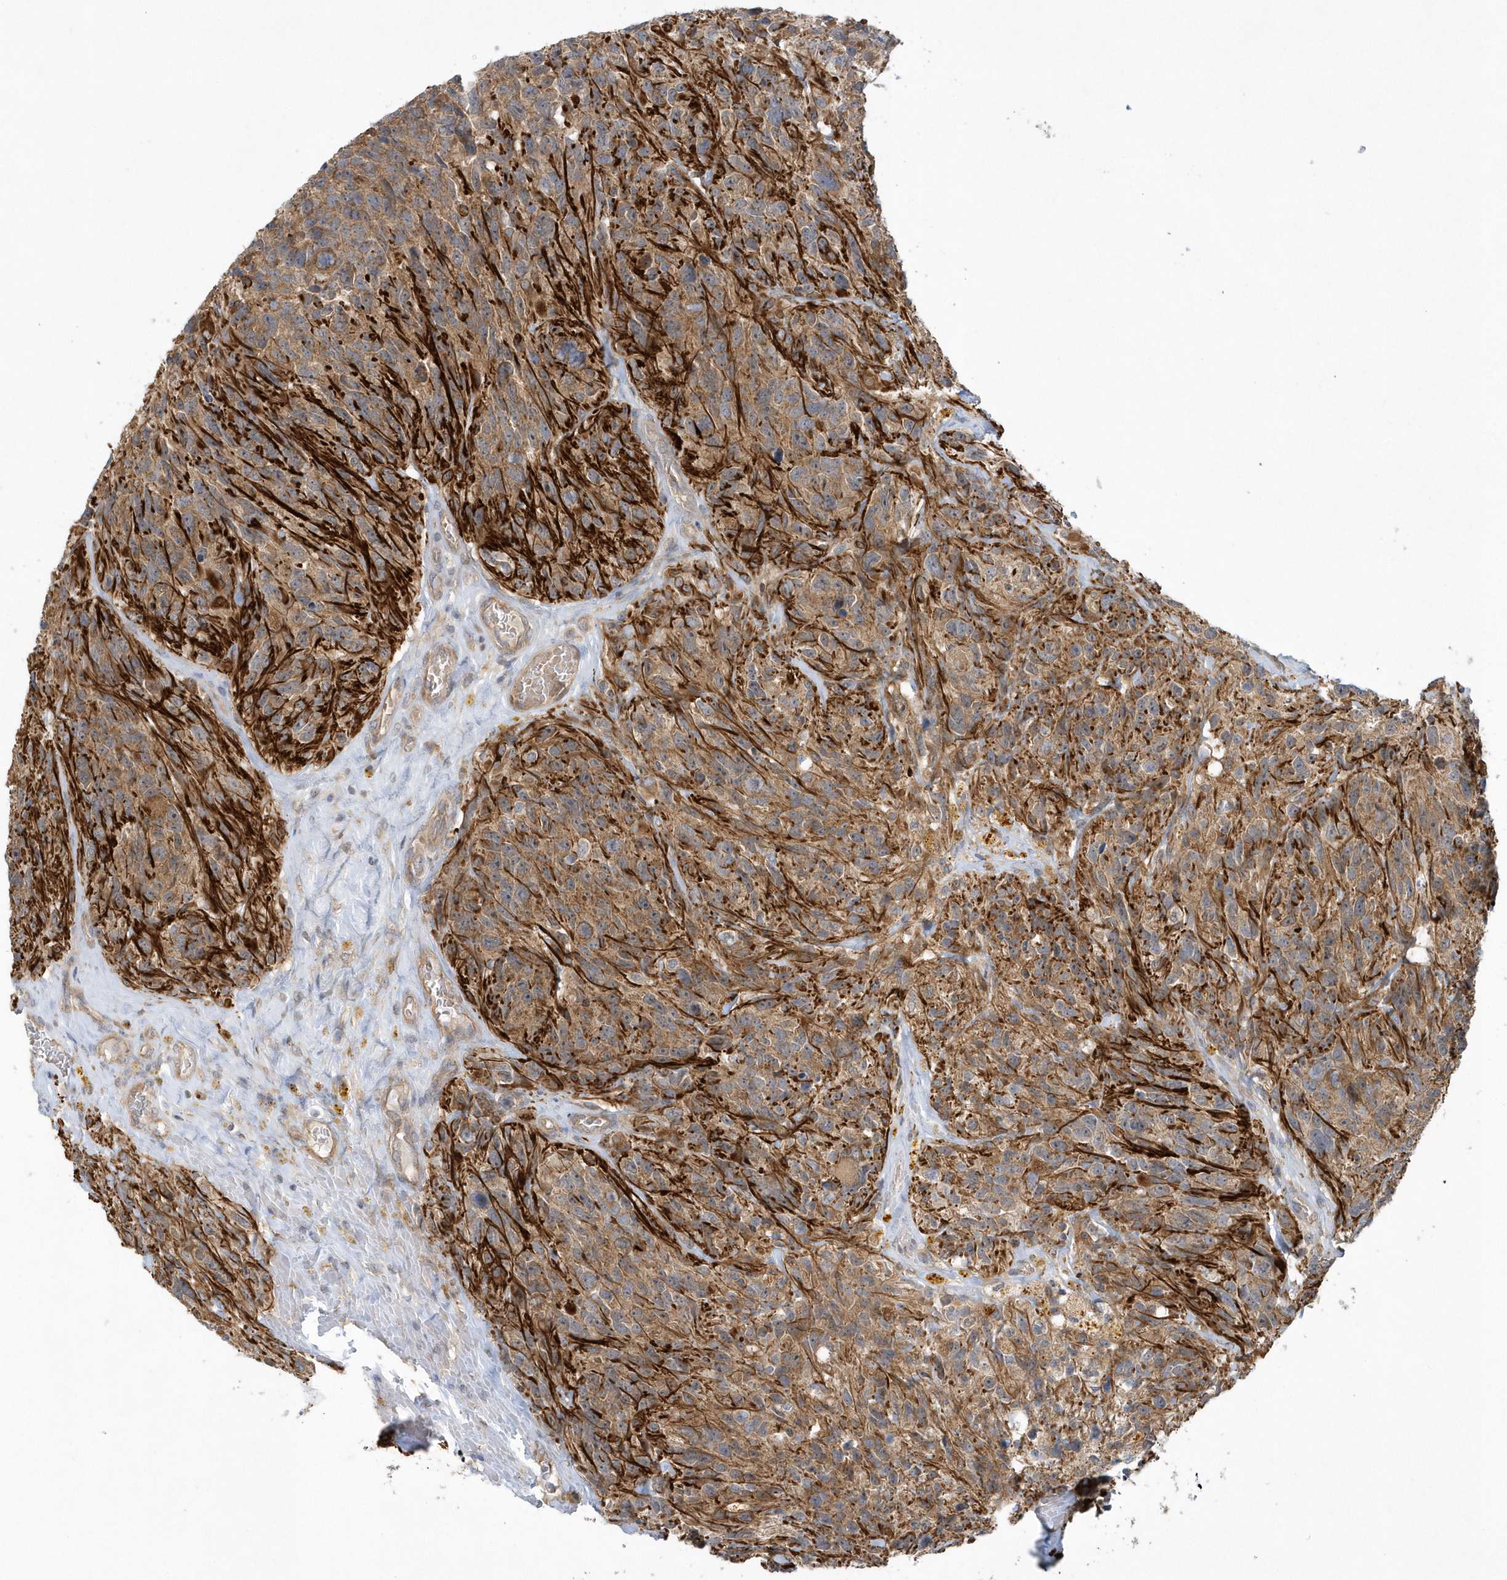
{"staining": {"intensity": "moderate", "quantity": ">75%", "location": "cytoplasmic/membranous"}, "tissue": "glioma", "cell_type": "Tumor cells", "image_type": "cancer", "snomed": [{"axis": "morphology", "description": "Glioma, malignant, High grade"}, {"axis": "topography", "description": "Brain"}], "caption": "A high-resolution histopathology image shows IHC staining of high-grade glioma (malignant), which shows moderate cytoplasmic/membranous staining in approximately >75% of tumor cells.", "gene": "THG1L", "patient": {"sex": "male", "age": 69}}